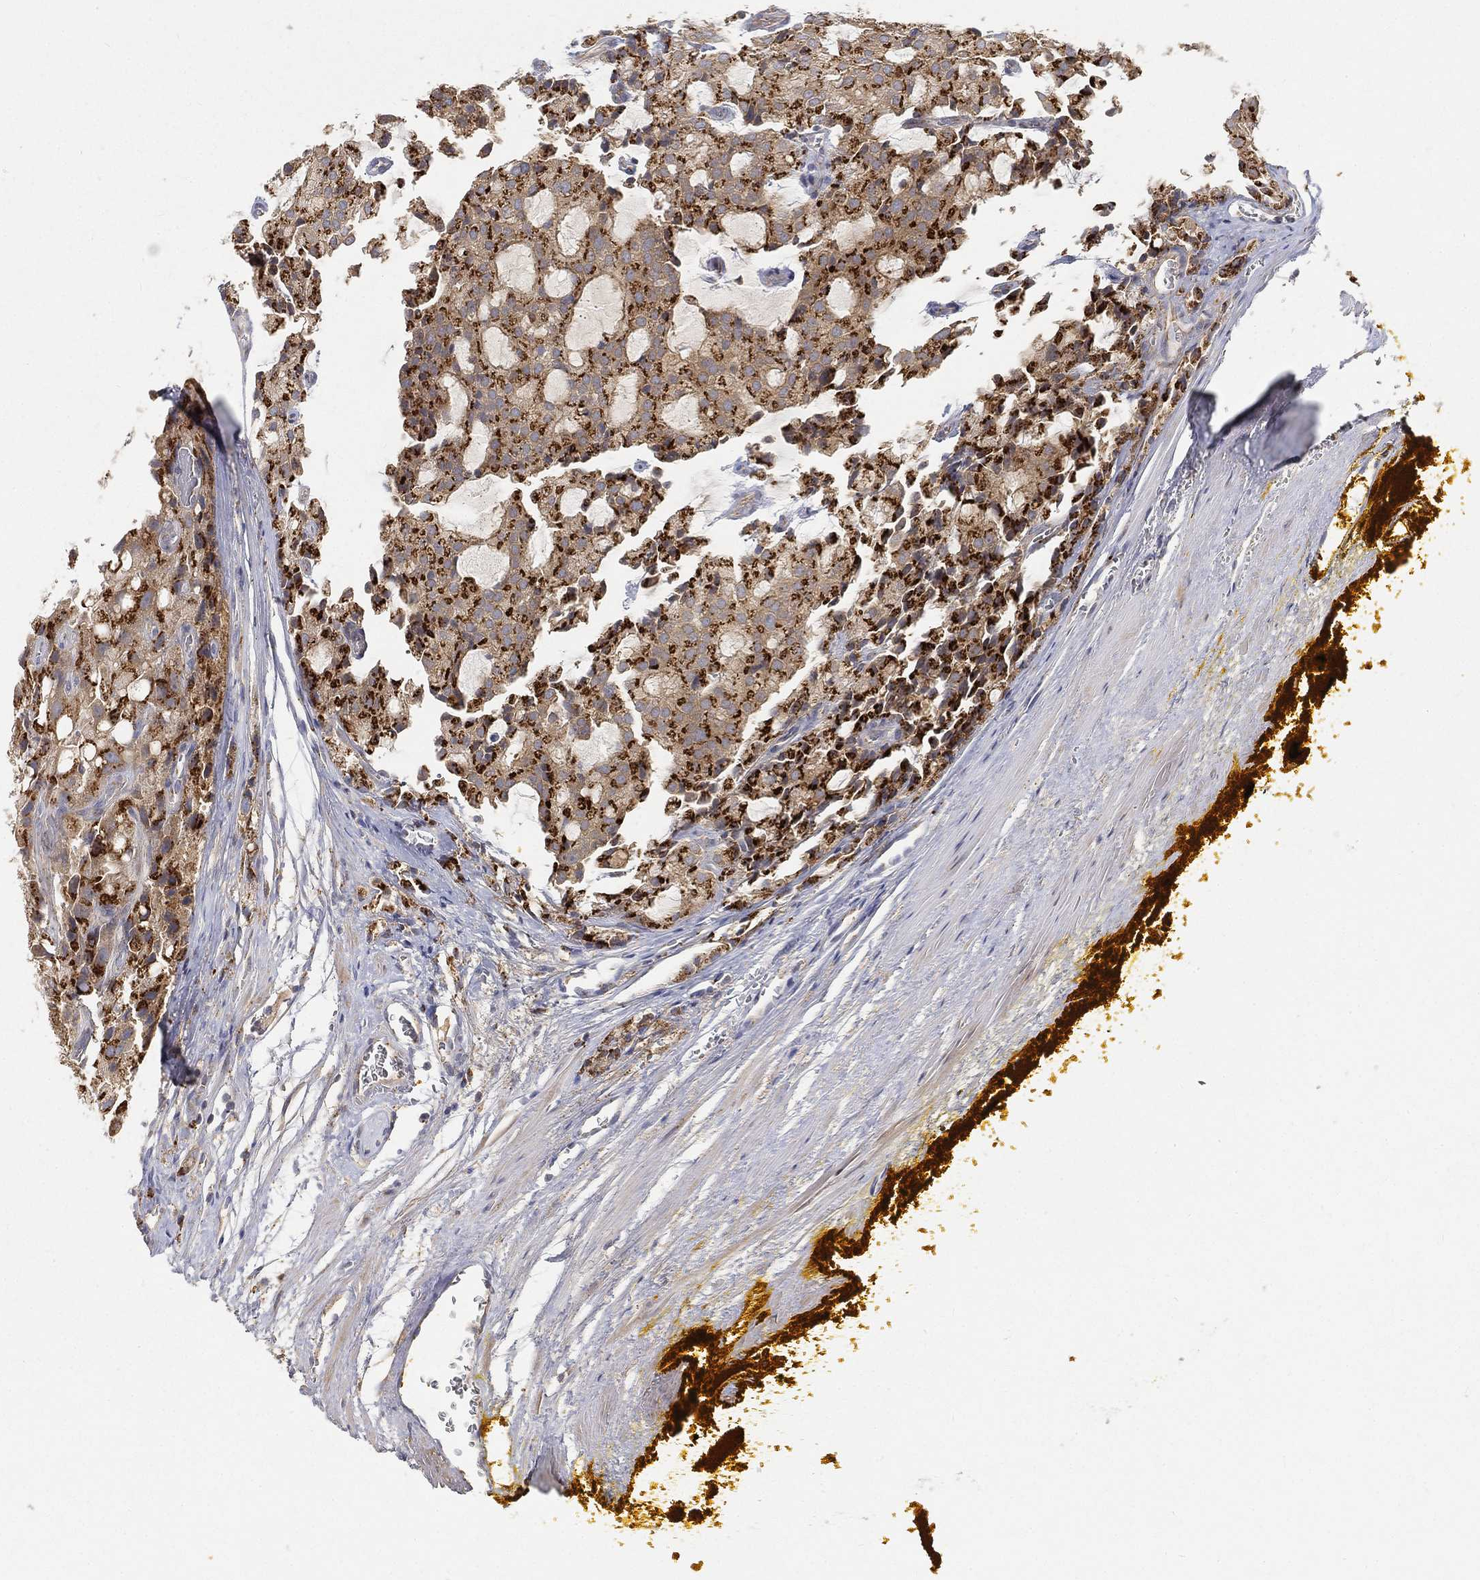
{"staining": {"intensity": "strong", "quantity": ">75%", "location": "cytoplasmic/membranous"}, "tissue": "prostate cancer", "cell_type": "Tumor cells", "image_type": "cancer", "snomed": [{"axis": "morphology", "description": "Adenocarcinoma, NOS"}, {"axis": "topography", "description": "Prostate and seminal vesicle, NOS"}, {"axis": "topography", "description": "Prostate"}], "caption": "This histopathology image displays immunohistochemistry (IHC) staining of prostate cancer, with high strong cytoplasmic/membranous positivity in approximately >75% of tumor cells.", "gene": "CTSL", "patient": {"sex": "male", "age": 67}}